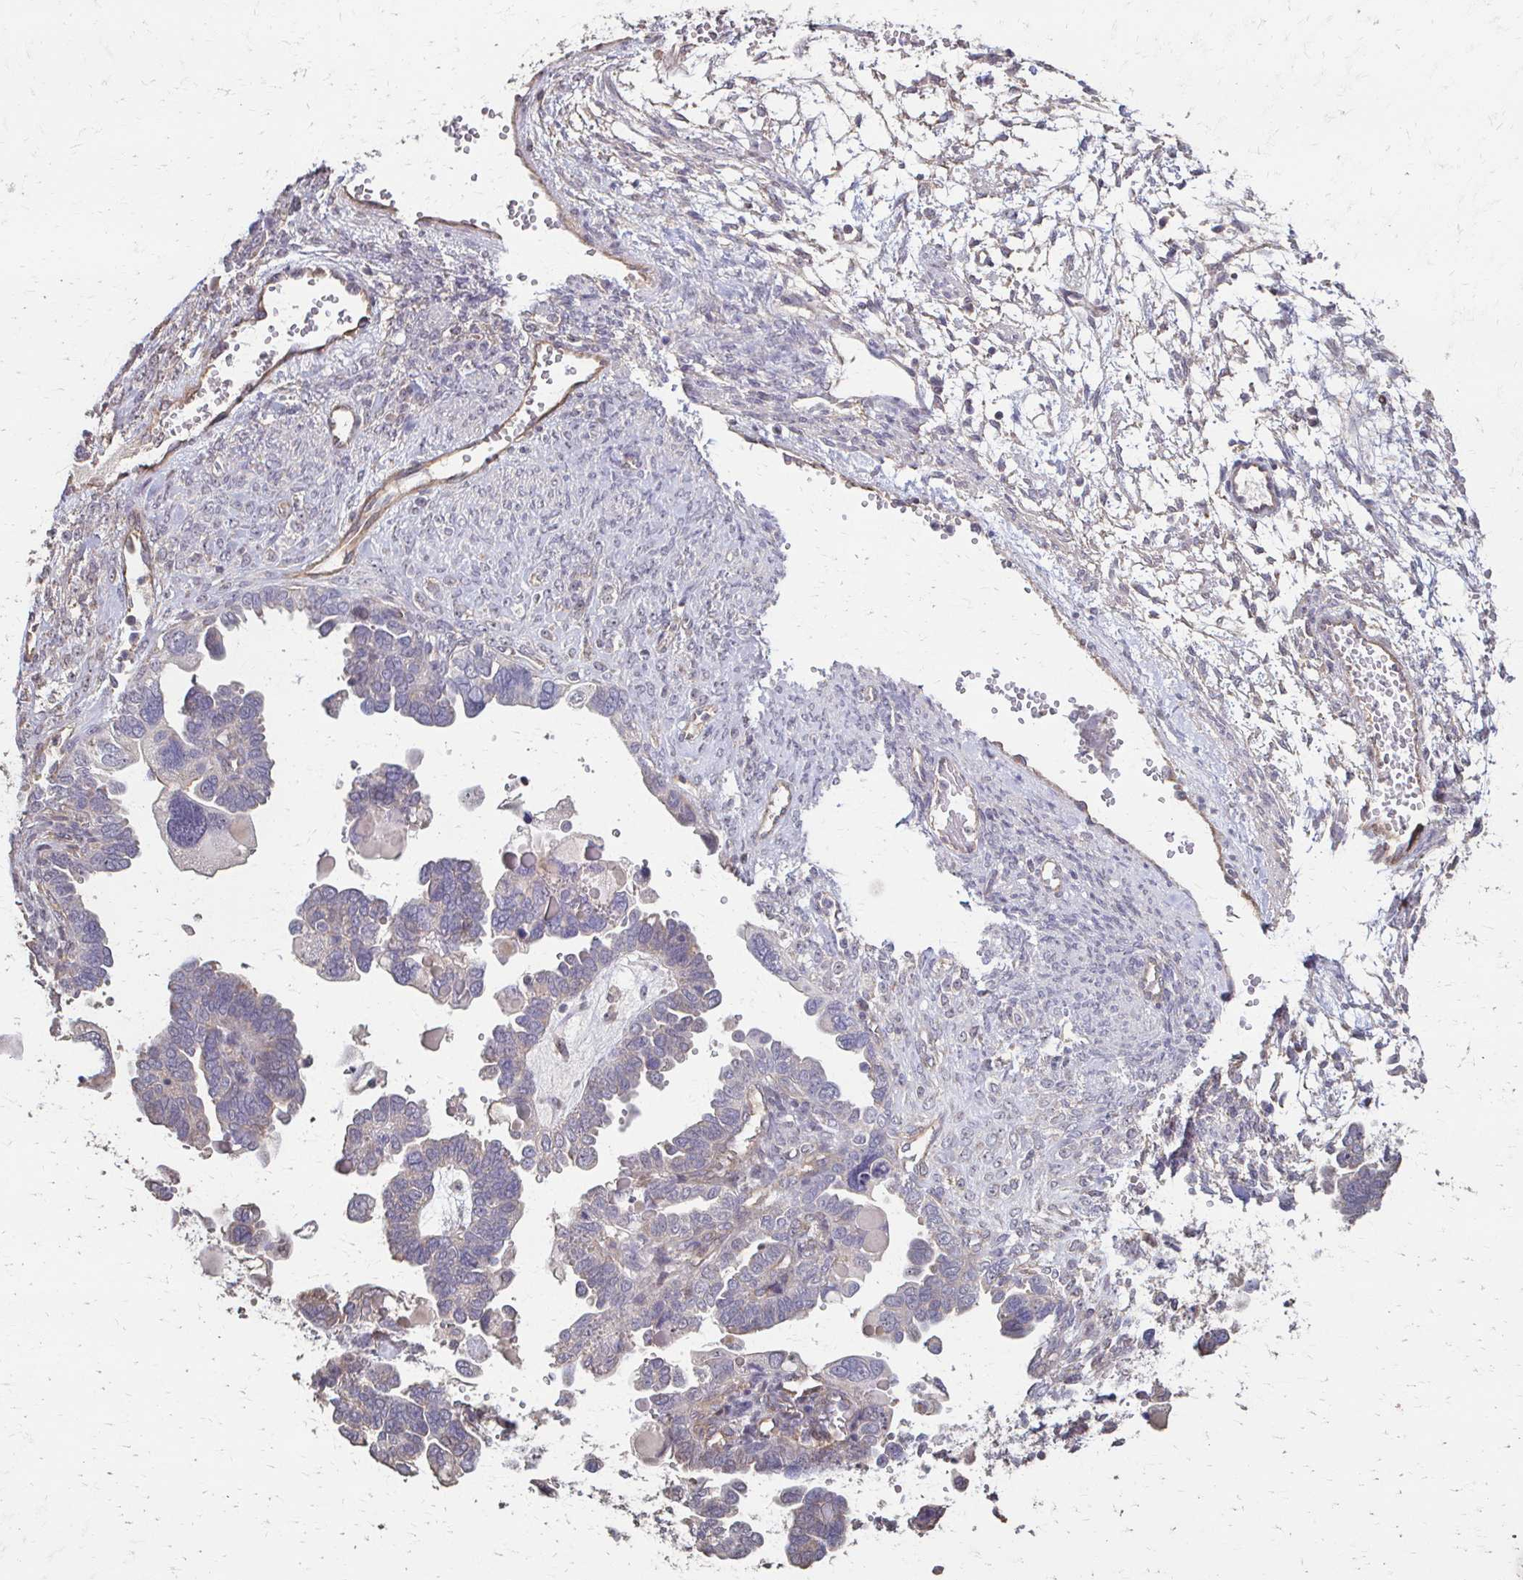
{"staining": {"intensity": "weak", "quantity": "<25%", "location": "cytoplasmic/membranous"}, "tissue": "ovarian cancer", "cell_type": "Tumor cells", "image_type": "cancer", "snomed": [{"axis": "morphology", "description": "Cystadenocarcinoma, serous, NOS"}, {"axis": "topography", "description": "Ovary"}], "caption": "Immunohistochemistry (IHC) photomicrograph of neoplastic tissue: human serous cystadenocarcinoma (ovarian) stained with DAB reveals no significant protein expression in tumor cells.", "gene": "IL18BP", "patient": {"sex": "female", "age": 51}}